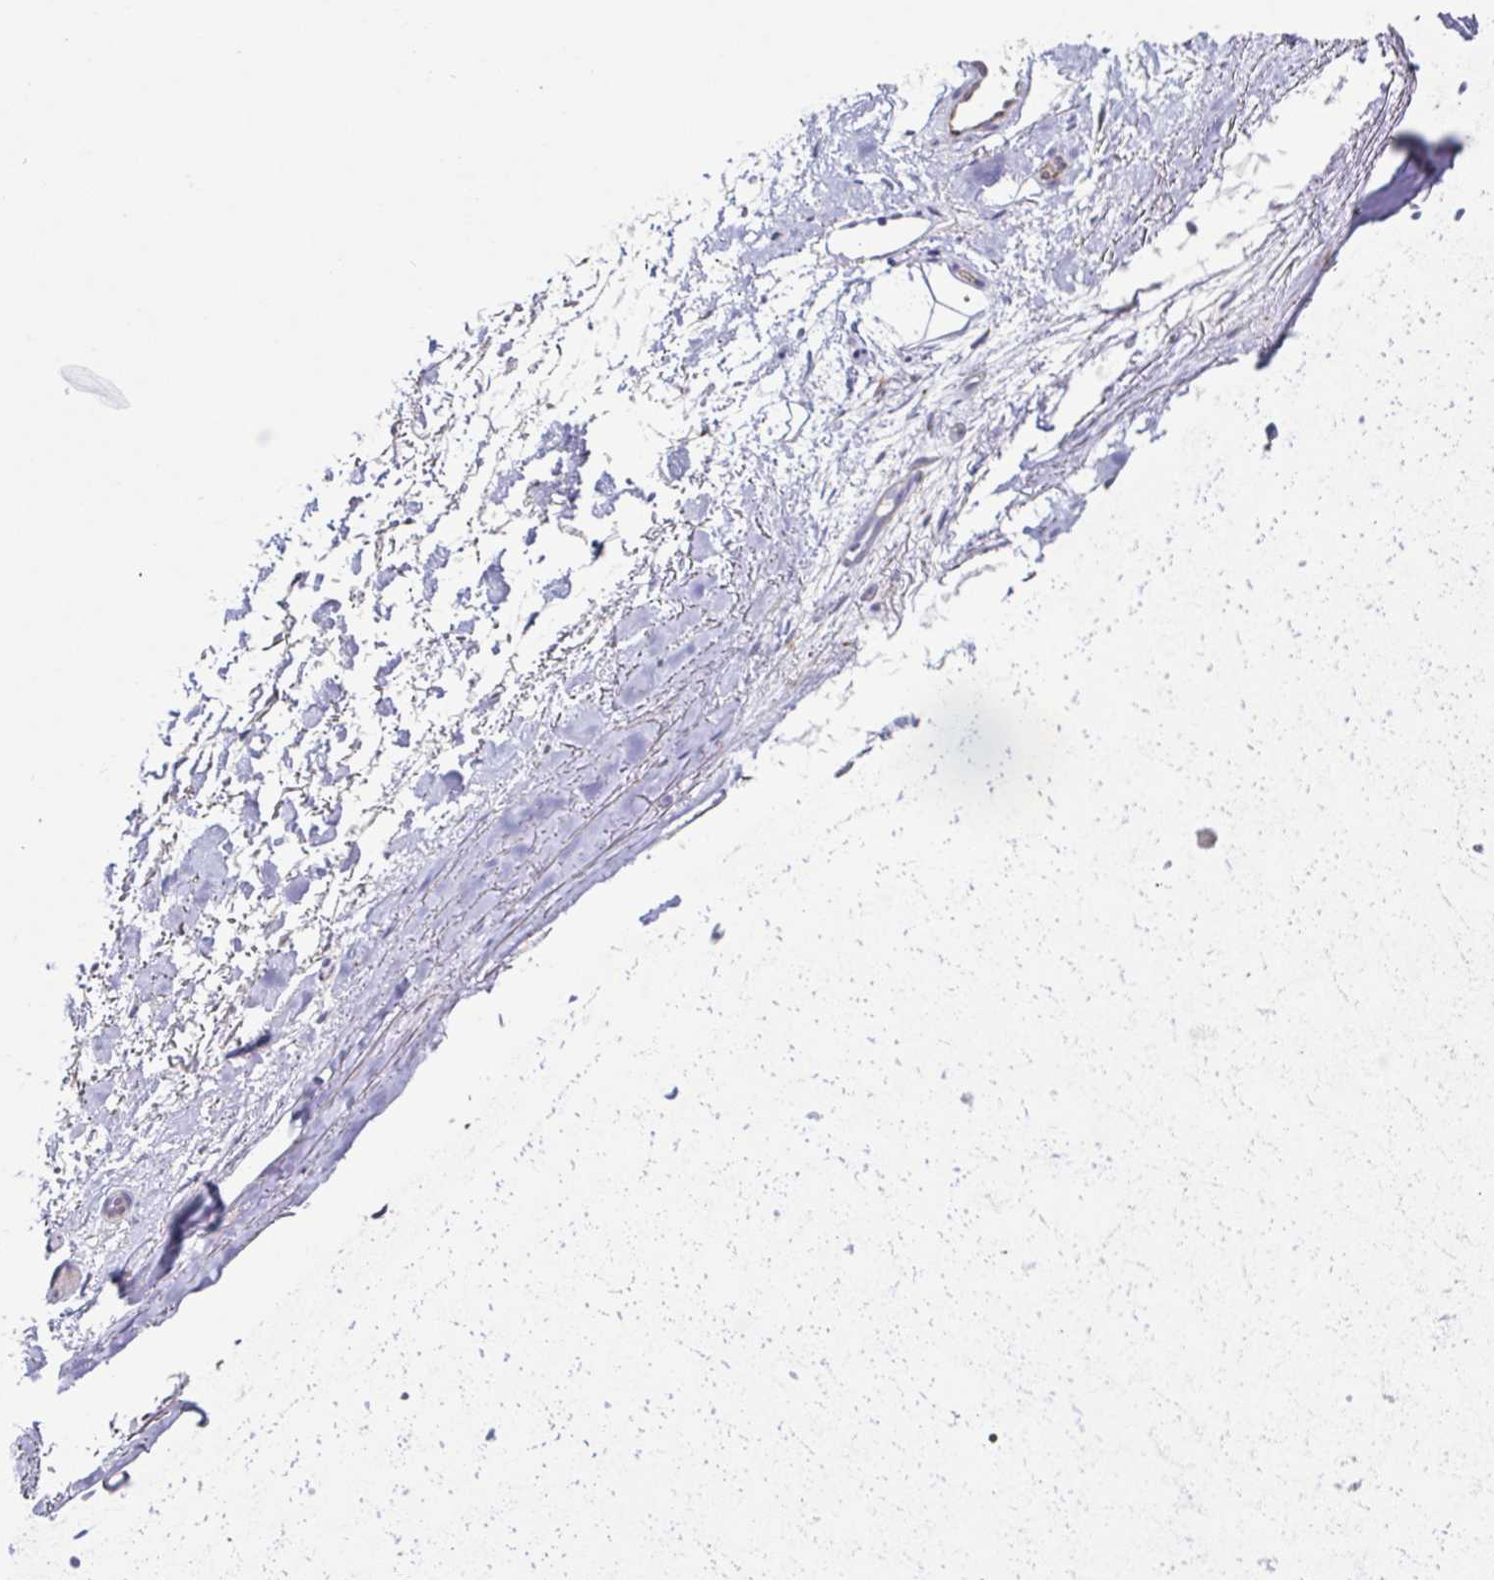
{"staining": {"intensity": "negative", "quantity": "none", "location": "none"}, "tissue": "adipose tissue", "cell_type": "Adipocytes", "image_type": "normal", "snomed": [{"axis": "morphology", "description": "Normal tissue, NOS"}, {"axis": "topography", "description": "Cartilage tissue"}], "caption": "This micrograph is of normal adipose tissue stained with immunohistochemistry to label a protein in brown with the nuclei are counter-stained blue. There is no expression in adipocytes. The staining was performed using DAB to visualize the protein expression in brown, while the nuclei were stained in blue with hematoxylin (Magnification: 20x).", "gene": "COL17A1", "patient": {"sex": "male", "age": 65}}